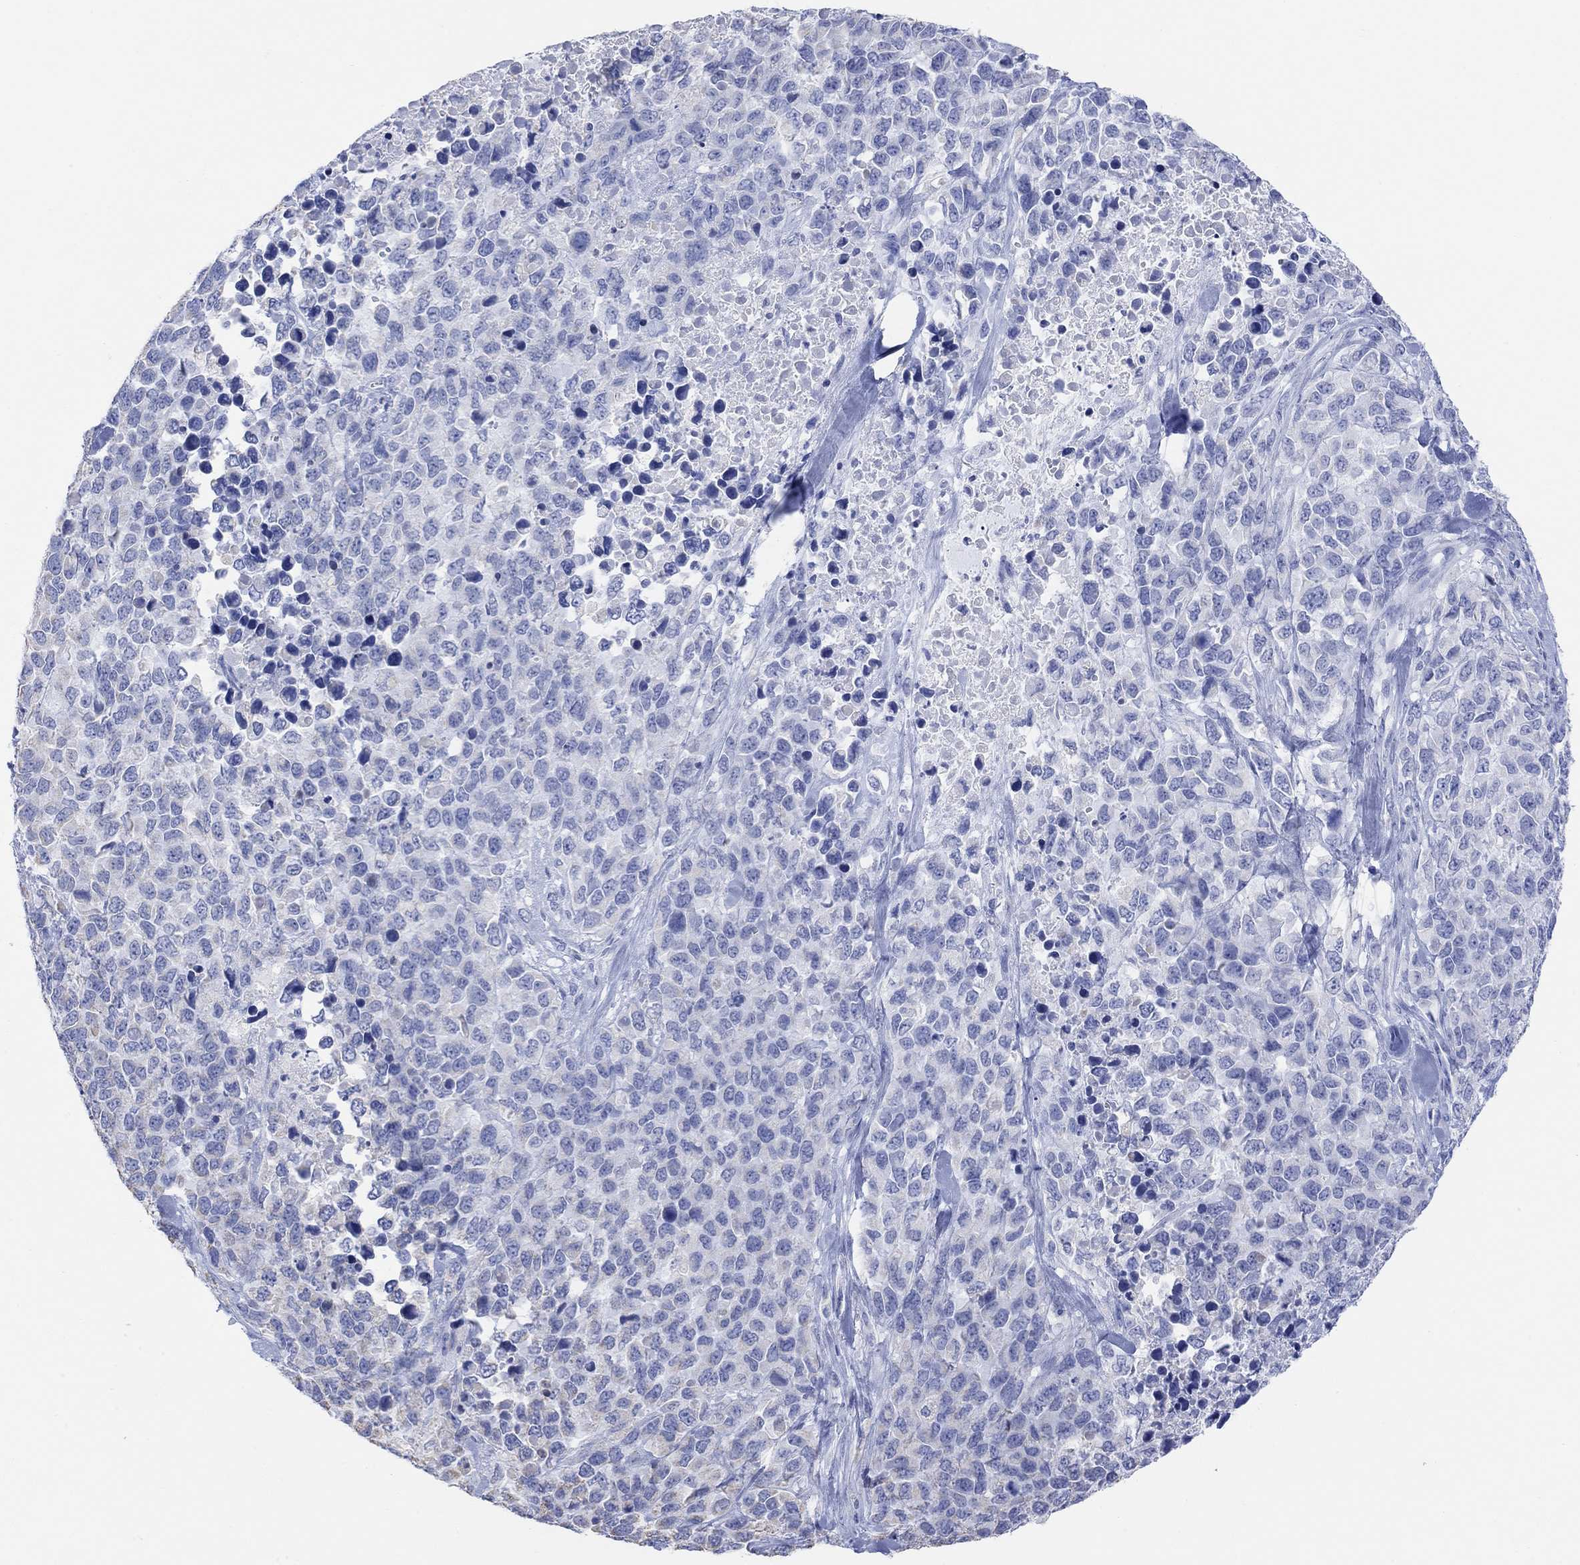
{"staining": {"intensity": "negative", "quantity": "none", "location": "none"}, "tissue": "melanoma", "cell_type": "Tumor cells", "image_type": "cancer", "snomed": [{"axis": "morphology", "description": "Malignant melanoma, Metastatic site"}, {"axis": "topography", "description": "Skin"}], "caption": "An IHC photomicrograph of melanoma is shown. There is no staining in tumor cells of melanoma.", "gene": "SYT12", "patient": {"sex": "male", "age": 84}}